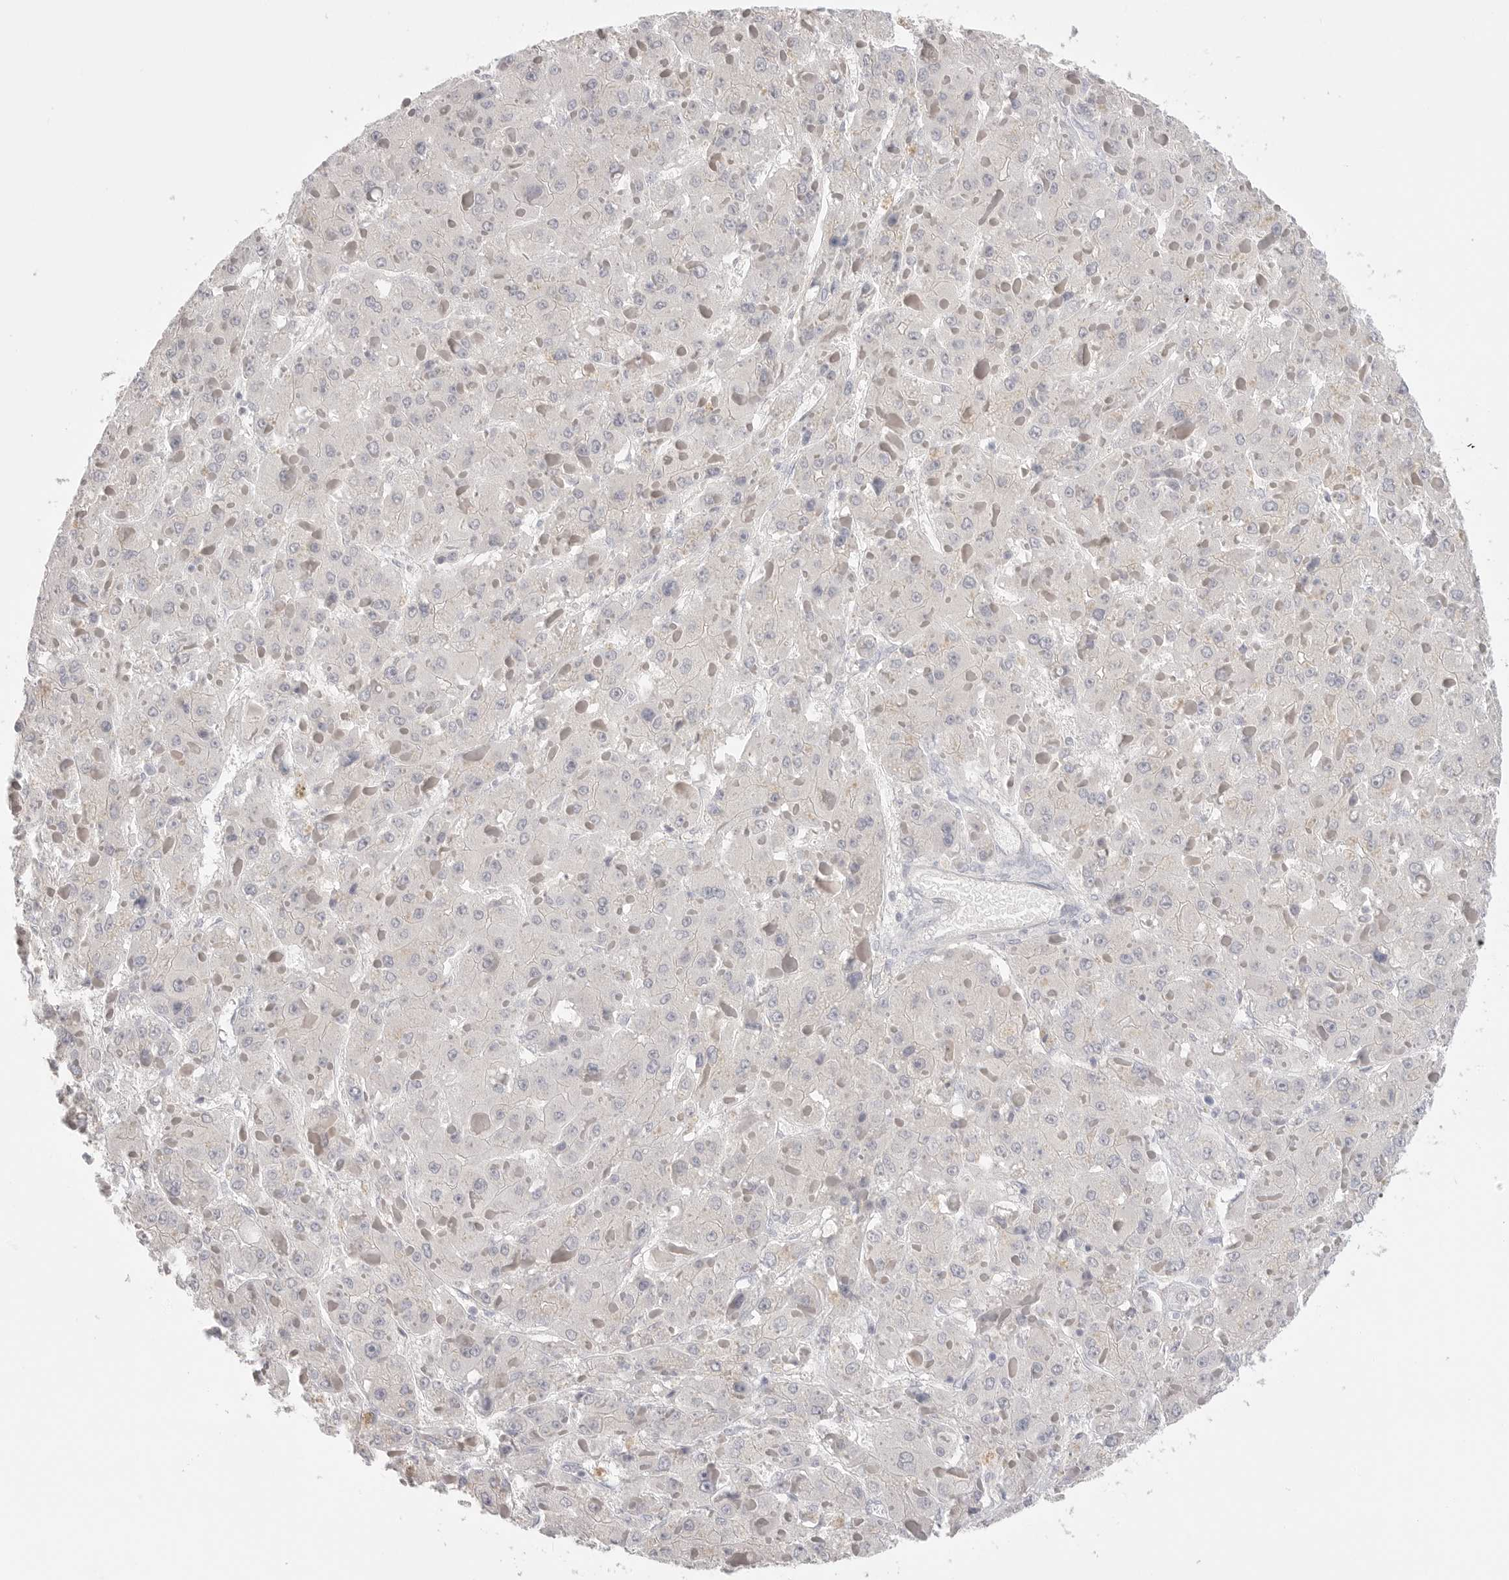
{"staining": {"intensity": "negative", "quantity": "none", "location": "none"}, "tissue": "liver cancer", "cell_type": "Tumor cells", "image_type": "cancer", "snomed": [{"axis": "morphology", "description": "Carcinoma, Hepatocellular, NOS"}, {"axis": "topography", "description": "Liver"}], "caption": "Tumor cells show no significant positivity in liver cancer. The staining is performed using DAB brown chromogen with nuclei counter-stained in using hematoxylin.", "gene": "FBN2", "patient": {"sex": "female", "age": 73}}